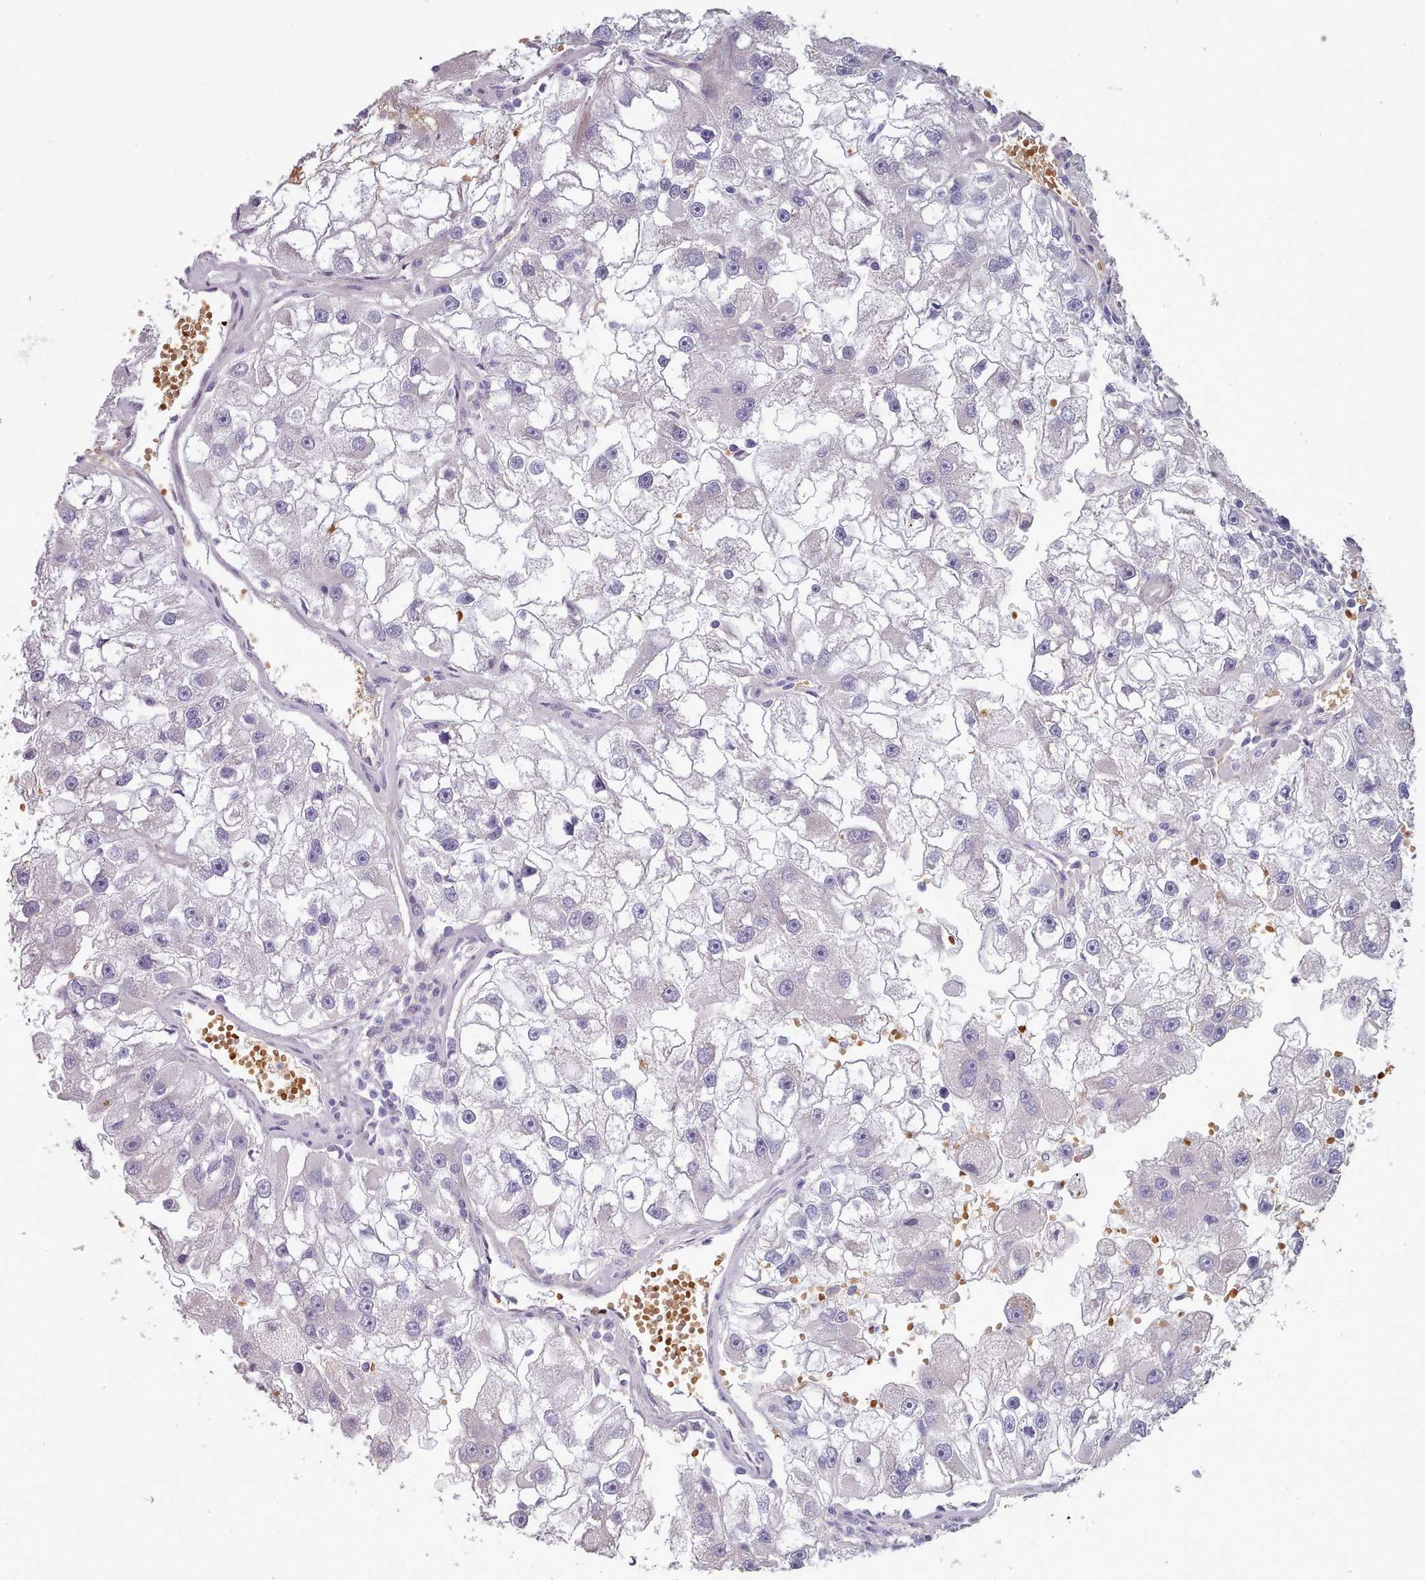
{"staining": {"intensity": "negative", "quantity": "none", "location": "none"}, "tissue": "renal cancer", "cell_type": "Tumor cells", "image_type": "cancer", "snomed": [{"axis": "morphology", "description": "Adenocarcinoma, NOS"}, {"axis": "topography", "description": "Kidney"}], "caption": "Photomicrograph shows no significant protein staining in tumor cells of adenocarcinoma (renal).", "gene": "CLNS1A", "patient": {"sex": "male", "age": 63}}